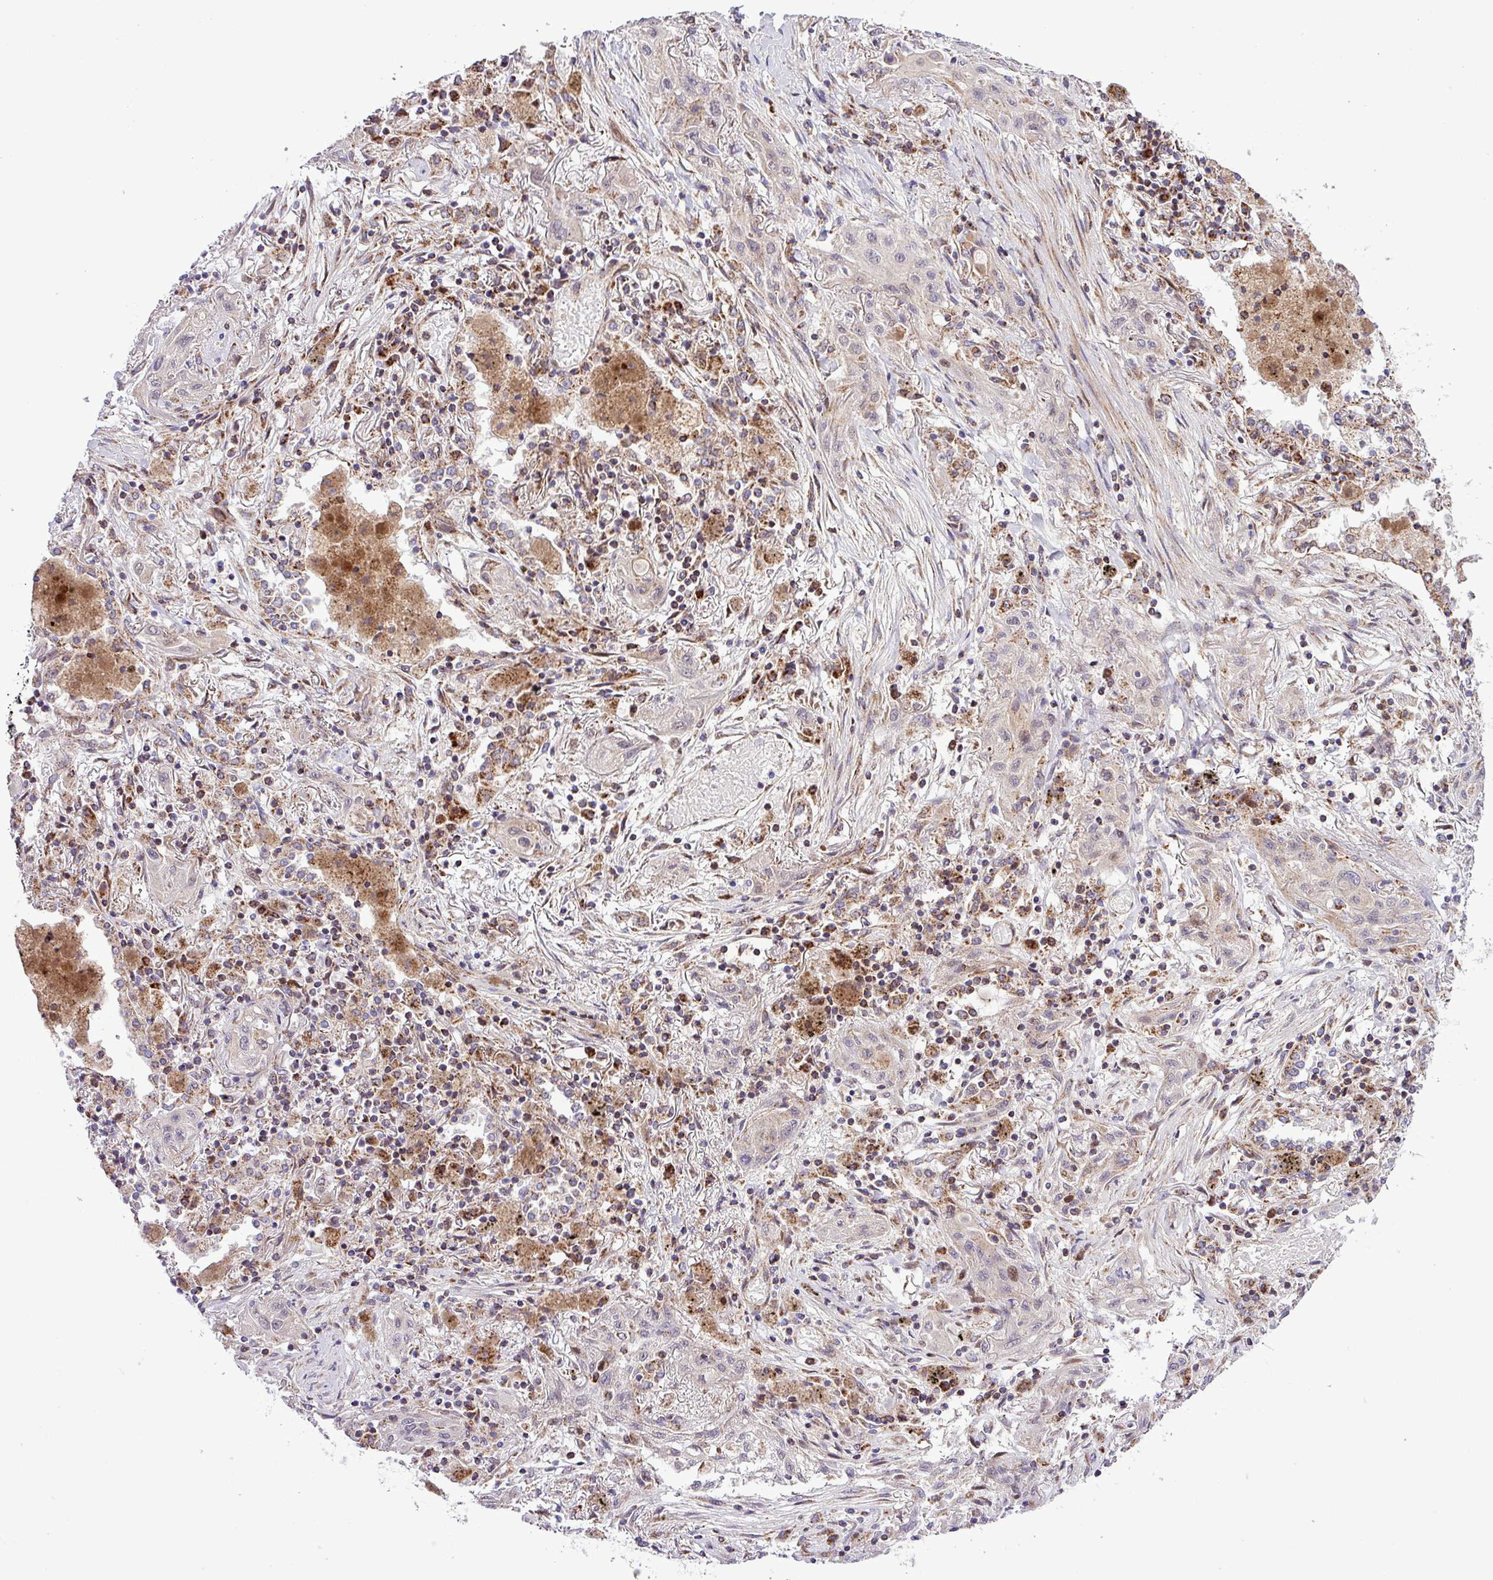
{"staining": {"intensity": "negative", "quantity": "none", "location": "none"}, "tissue": "lung cancer", "cell_type": "Tumor cells", "image_type": "cancer", "snomed": [{"axis": "morphology", "description": "Squamous cell carcinoma, NOS"}, {"axis": "topography", "description": "Lung"}], "caption": "Histopathology image shows no significant protein positivity in tumor cells of lung cancer (squamous cell carcinoma).", "gene": "B3GNT9", "patient": {"sex": "female", "age": 47}}